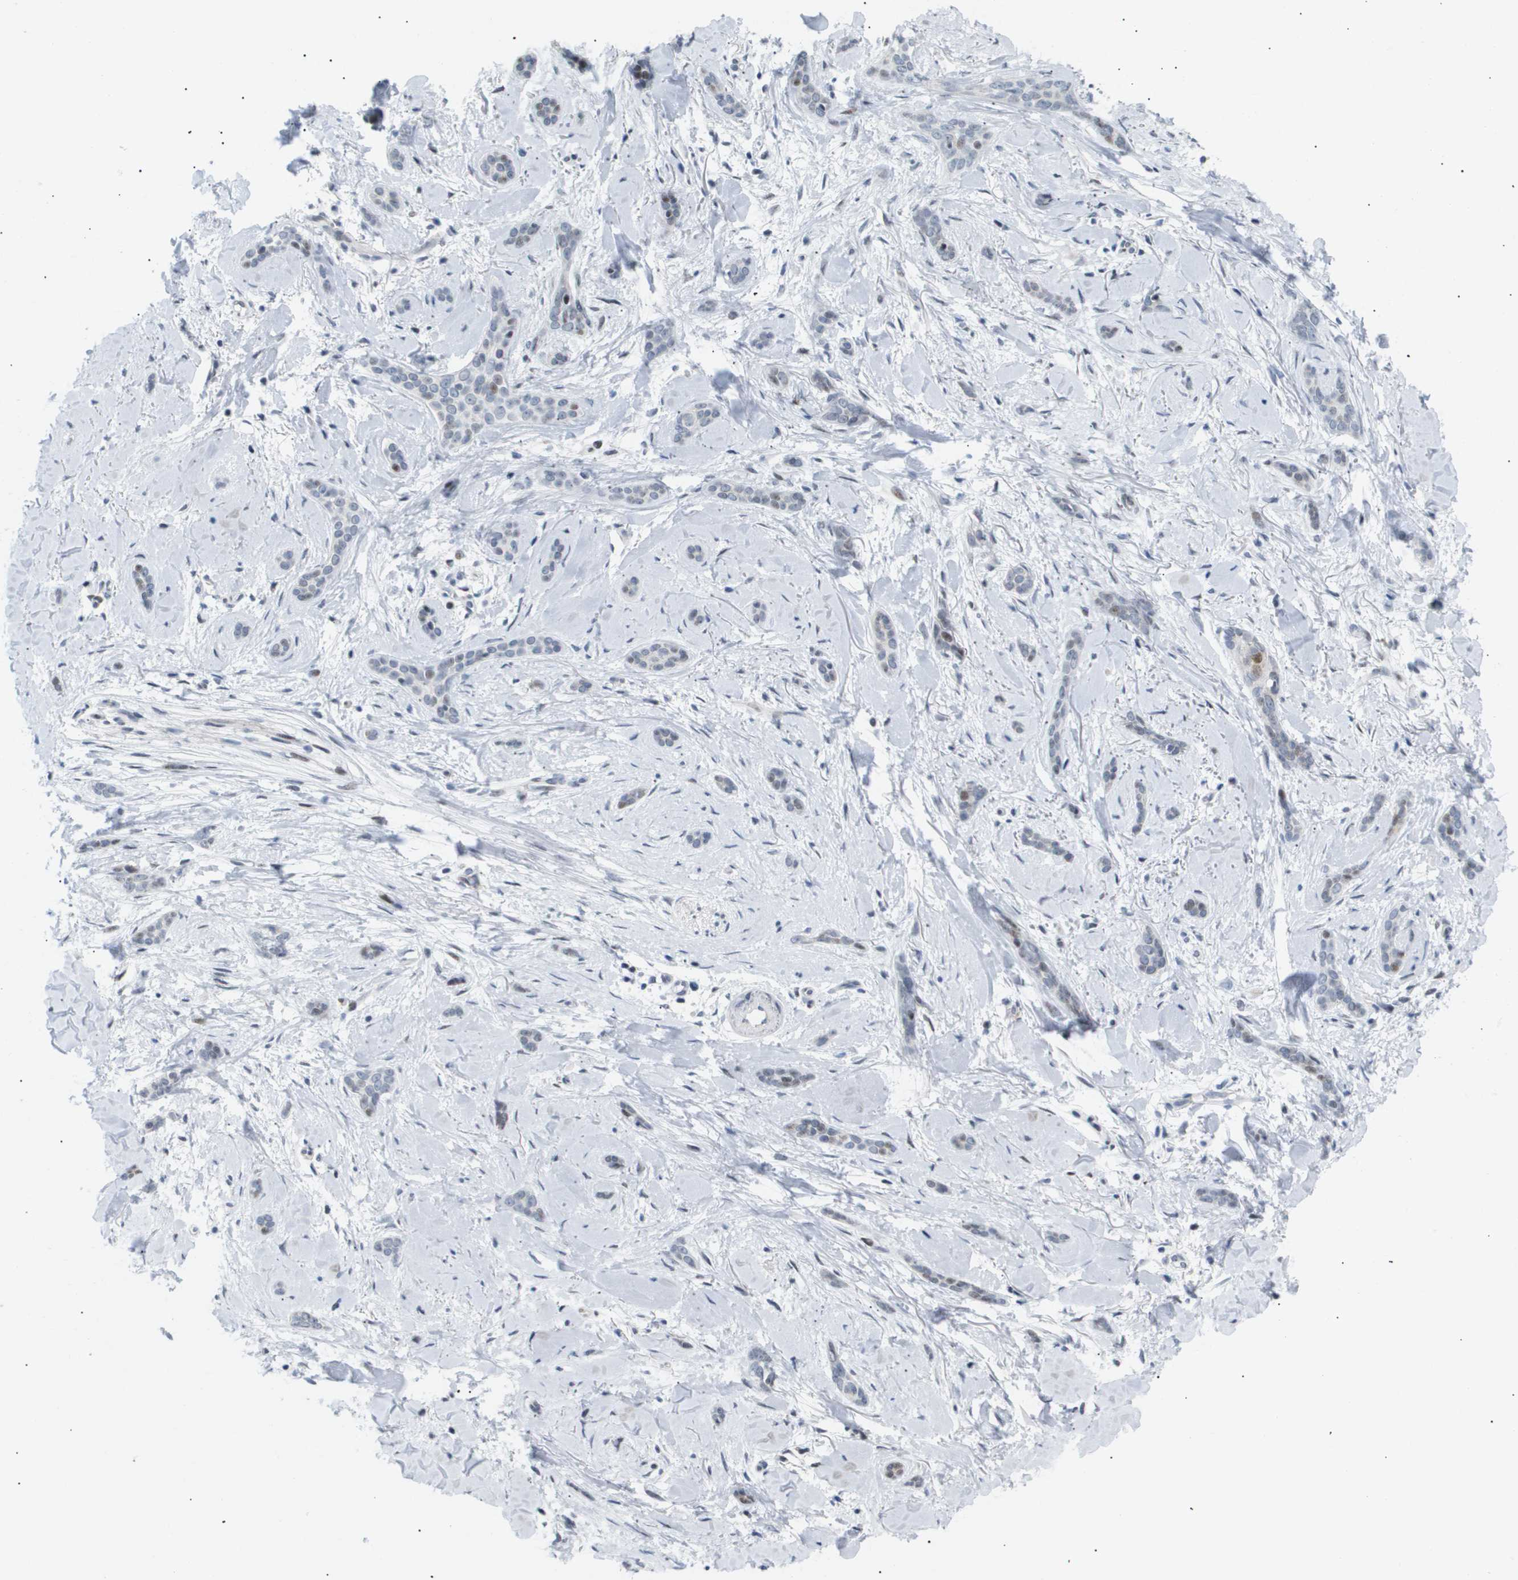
{"staining": {"intensity": "weak", "quantity": "<25%", "location": "nuclear"}, "tissue": "skin cancer", "cell_type": "Tumor cells", "image_type": "cancer", "snomed": [{"axis": "morphology", "description": "Basal cell carcinoma"}, {"axis": "morphology", "description": "Adnexal tumor, benign"}, {"axis": "topography", "description": "Skin"}], "caption": "IHC of skin cancer exhibits no positivity in tumor cells.", "gene": "PPARD", "patient": {"sex": "female", "age": 42}}